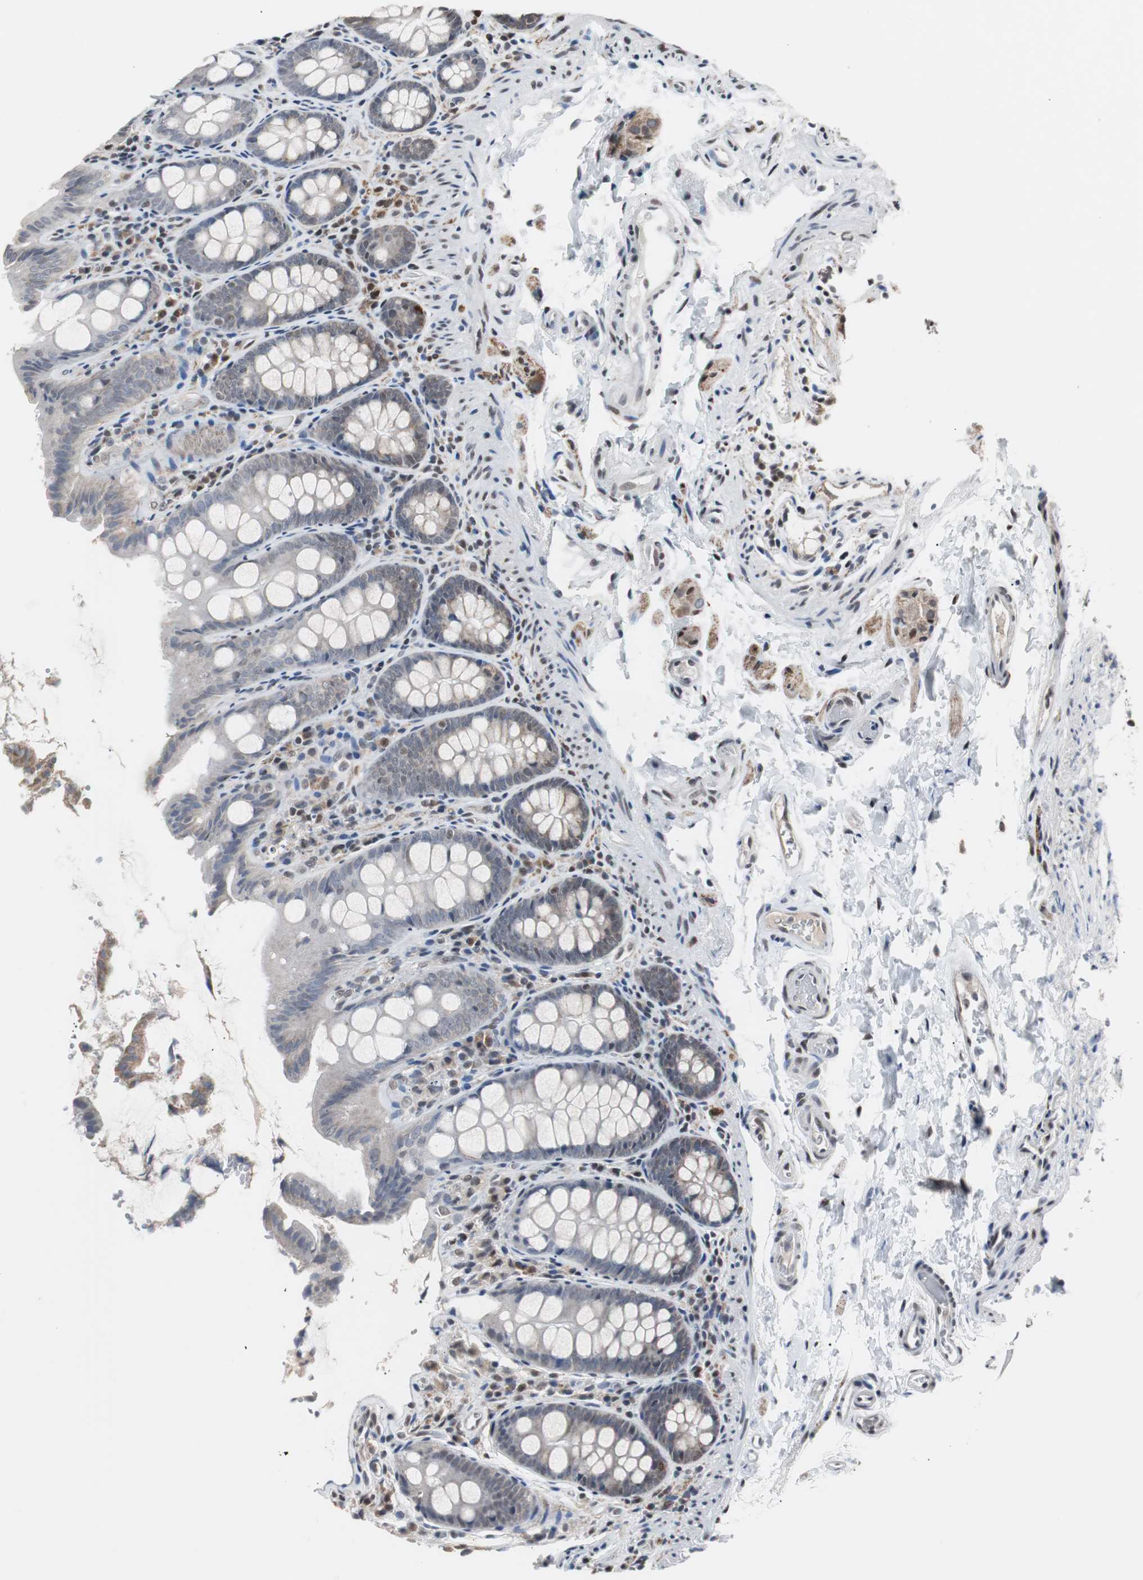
{"staining": {"intensity": "negative", "quantity": "none", "location": "none"}, "tissue": "colon", "cell_type": "Endothelial cells", "image_type": "normal", "snomed": [{"axis": "morphology", "description": "Normal tissue, NOS"}, {"axis": "topography", "description": "Colon"}], "caption": "The micrograph demonstrates no significant staining in endothelial cells of colon.", "gene": "ZHX2", "patient": {"sex": "female", "age": 61}}